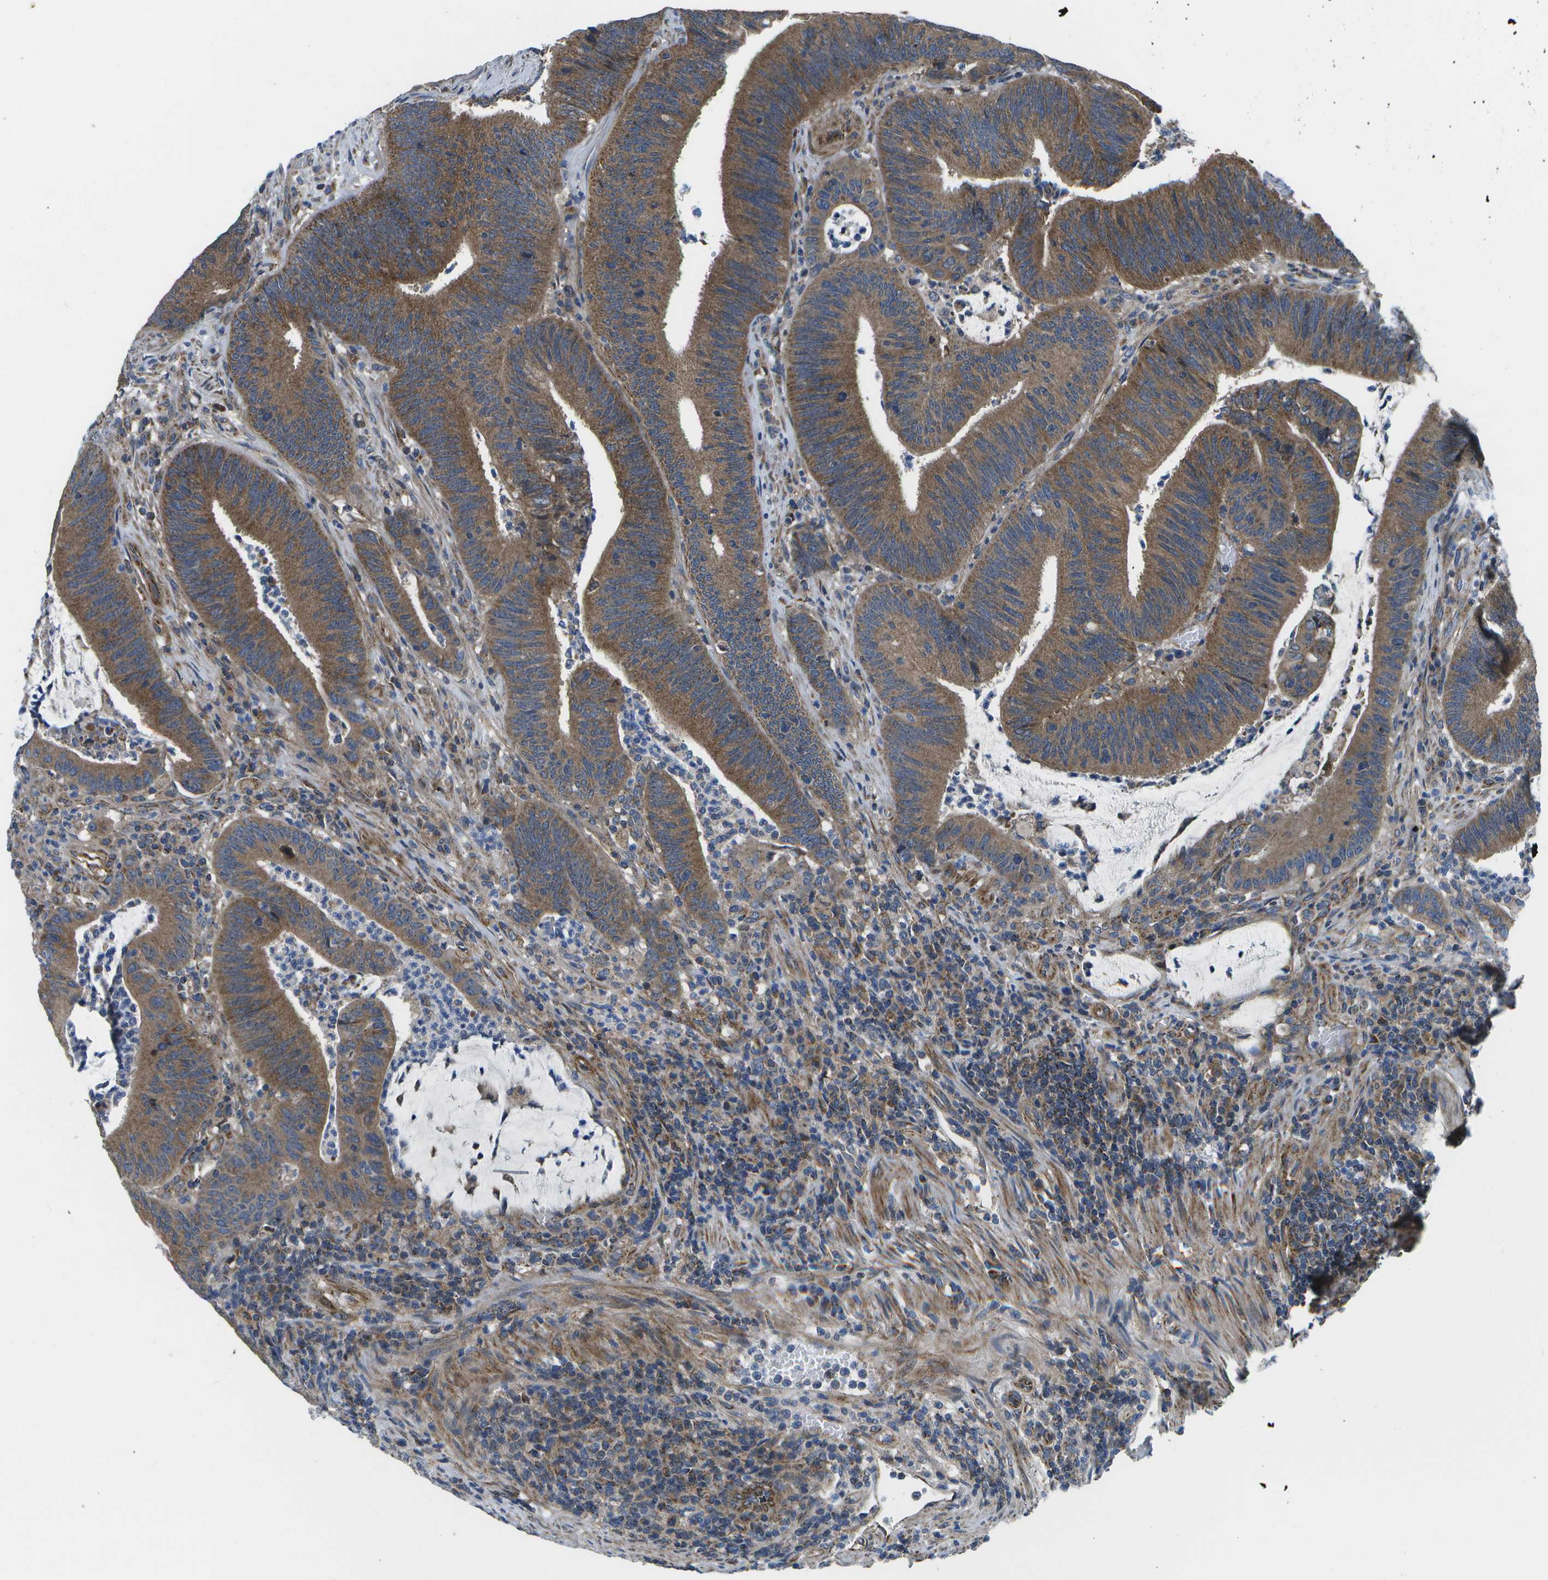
{"staining": {"intensity": "moderate", "quantity": ">75%", "location": "cytoplasmic/membranous"}, "tissue": "colorectal cancer", "cell_type": "Tumor cells", "image_type": "cancer", "snomed": [{"axis": "morphology", "description": "Normal tissue, NOS"}, {"axis": "morphology", "description": "Adenocarcinoma, NOS"}, {"axis": "topography", "description": "Rectum"}], "caption": "Tumor cells demonstrate medium levels of moderate cytoplasmic/membranous staining in about >75% of cells in human adenocarcinoma (colorectal).", "gene": "MVK", "patient": {"sex": "female", "age": 66}}